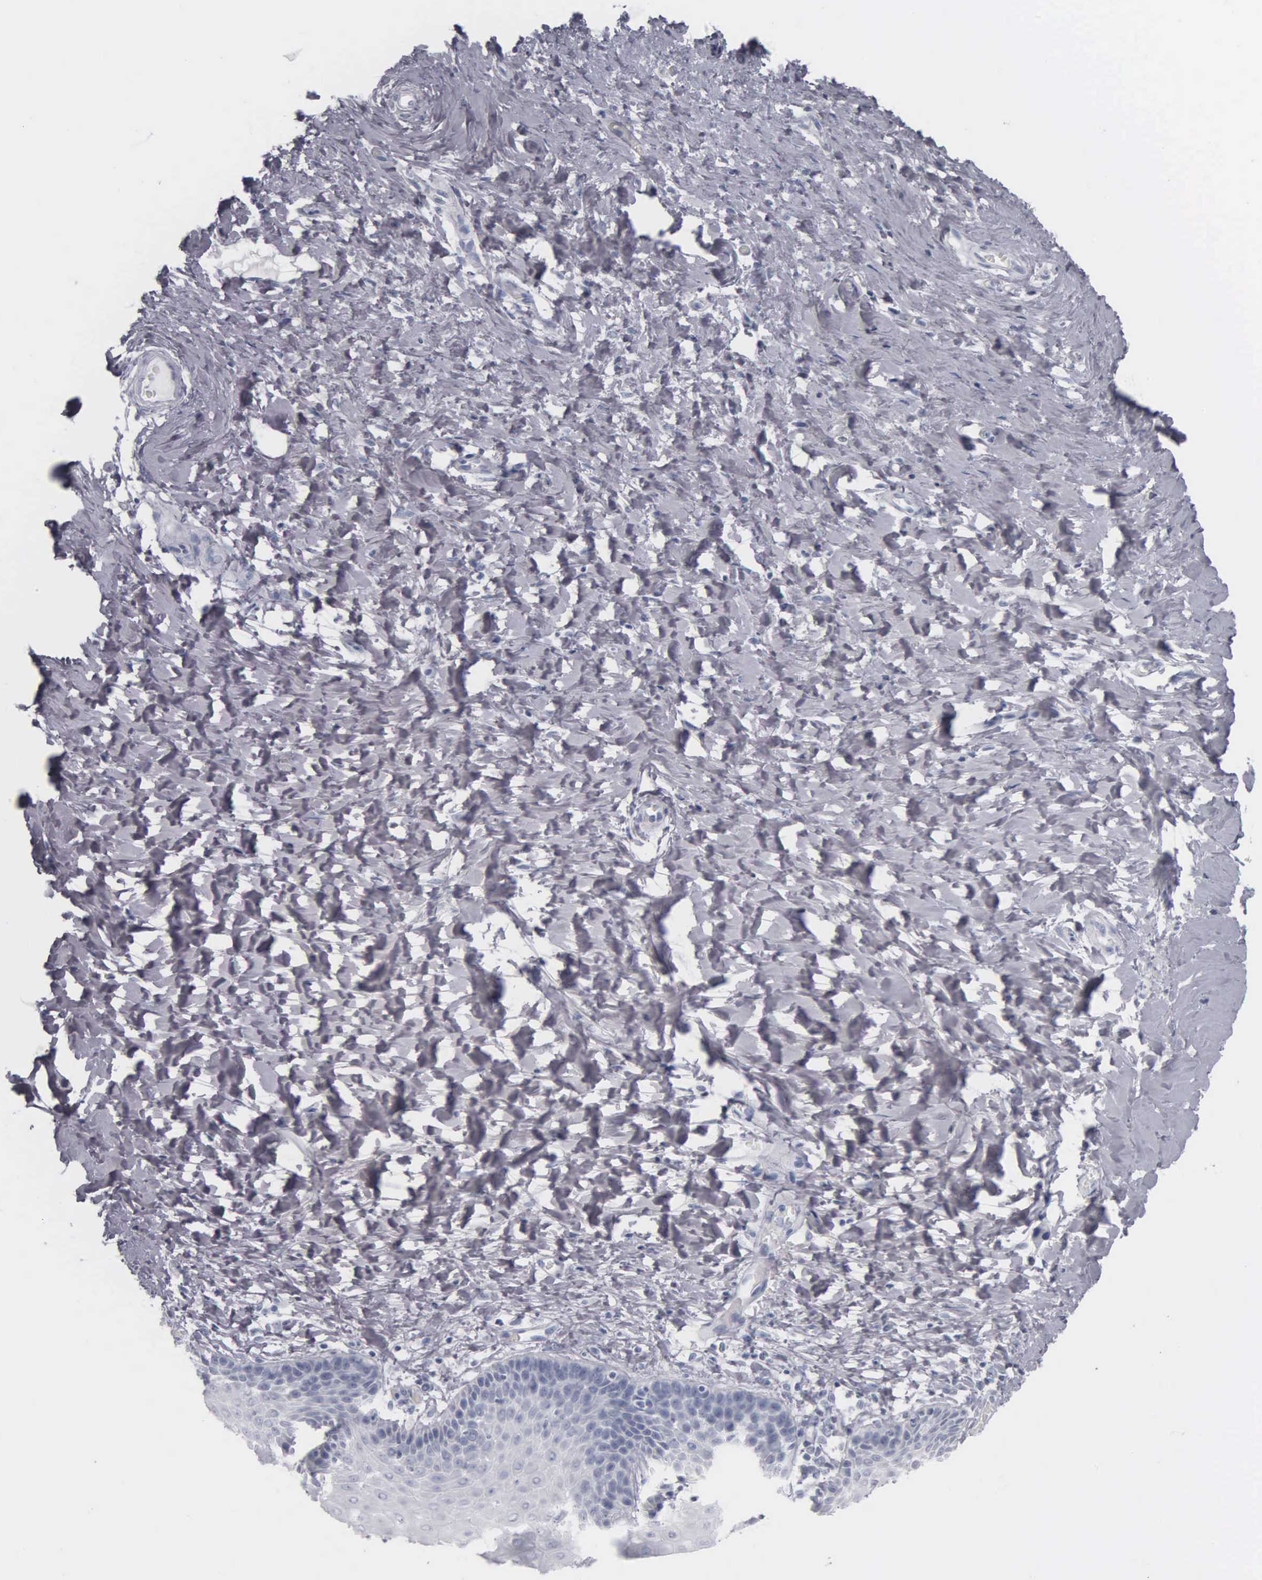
{"staining": {"intensity": "negative", "quantity": "none", "location": "none"}, "tissue": "cervix", "cell_type": "Glandular cells", "image_type": "normal", "snomed": [{"axis": "morphology", "description": "Normal tissue, NOS"}, {"axis": "topography", "description": "Cervix"}], "caption": "The immunohistochemistry micrograph has no significant expression in glandular cells of cervix.", "gene": "KRT20", "patient": {"sex": "female", "age": 53}}